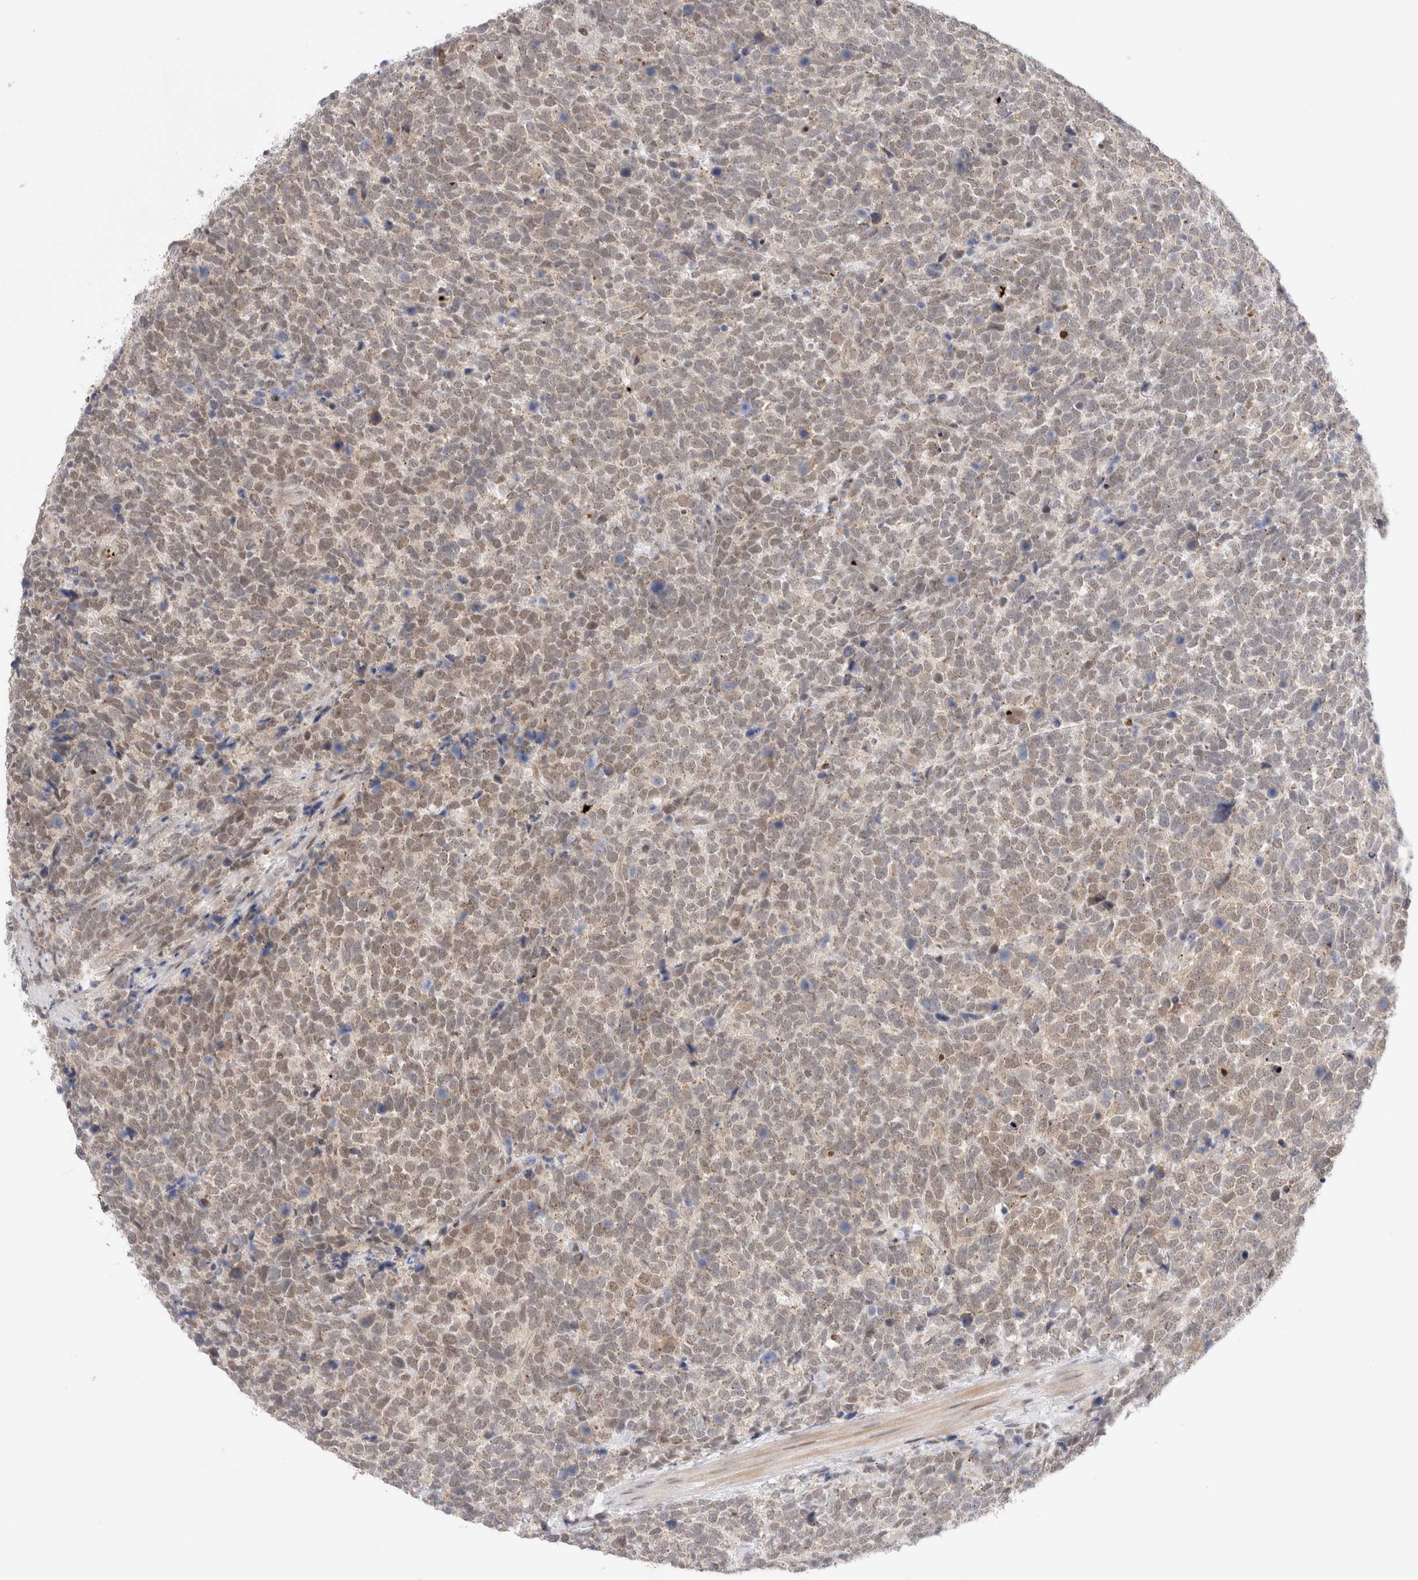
{"staining": {"intensity": "weak", "quantity": ">75%", "location": "nuclear"}, "tissue": "urothelial cancer", "cell_type": "Tumor cells", "image_type": "cancer", "snomed": [{"axis": "morphology", "description": "Urothelial carcinoma, High grade"}, {"axis": "topography", "description": "Urinary bladder"}], "caption": "This photomicrograph displays immunohistochemistry staining of human urothelial cancer, with low weak nuclear staining in about >75% of tumor cells.", "gene": "VPS28", "patient": {"sex": "female", "age": 82}}